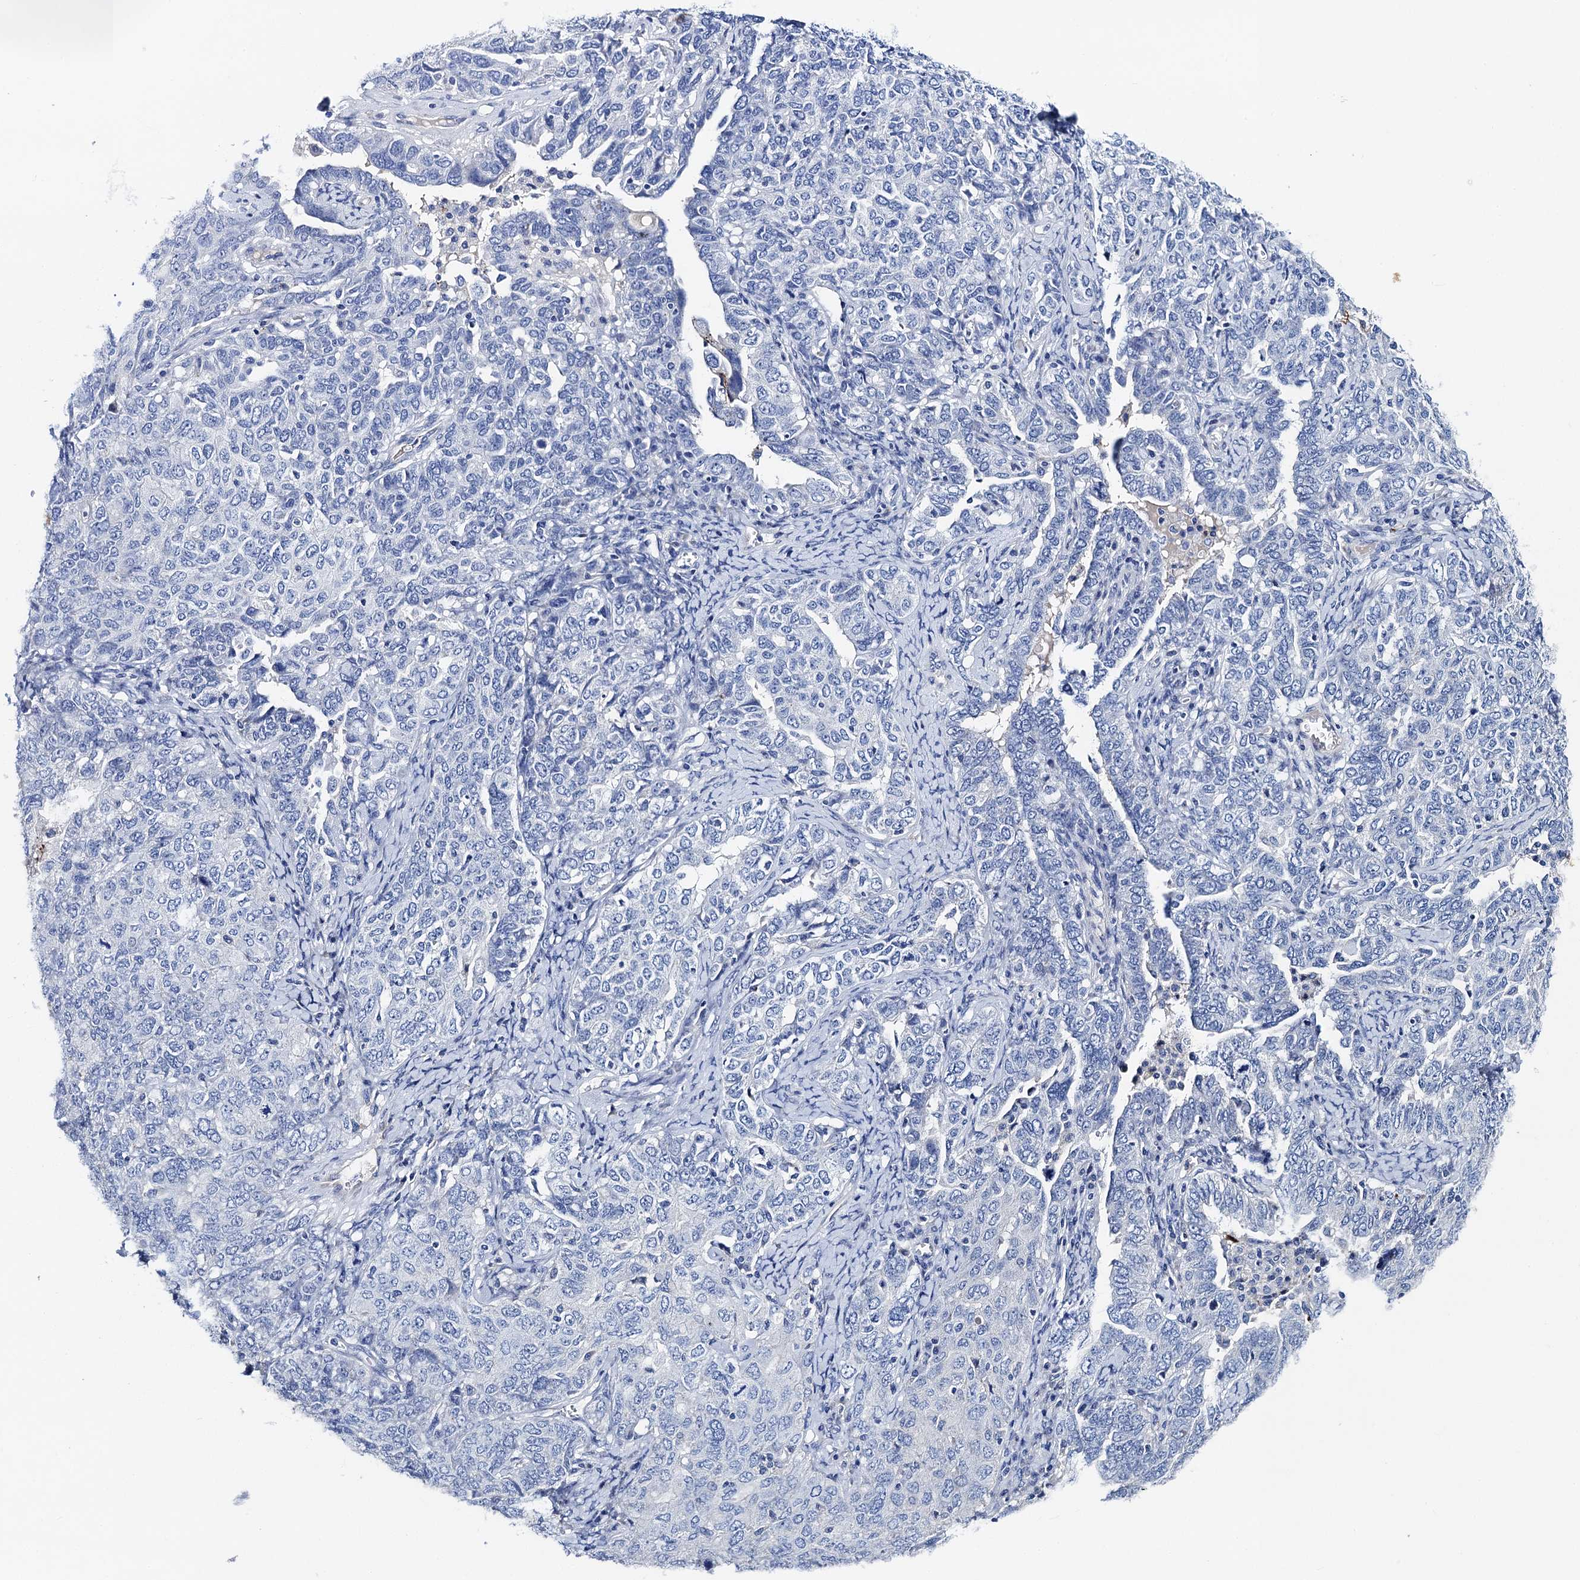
{"staining": {"intensity": "negative", "quantity": "none", "location": "none"}, "tissue": "ovarian cancer", "cell_type": "Tumor cells", "image_type": "cancer", "snomed": [{"axis": "morphology", "description": "Carcinoma, endometroid"}, {"axis": "topography", "description": "Ovary"}], "caption": "An image of ovarian endometroid carcinoma stained for a protein exhibits no brown staining in tumor cells.", "gene": "FREM3", "patient": {"sex": "female", "age": 62}}